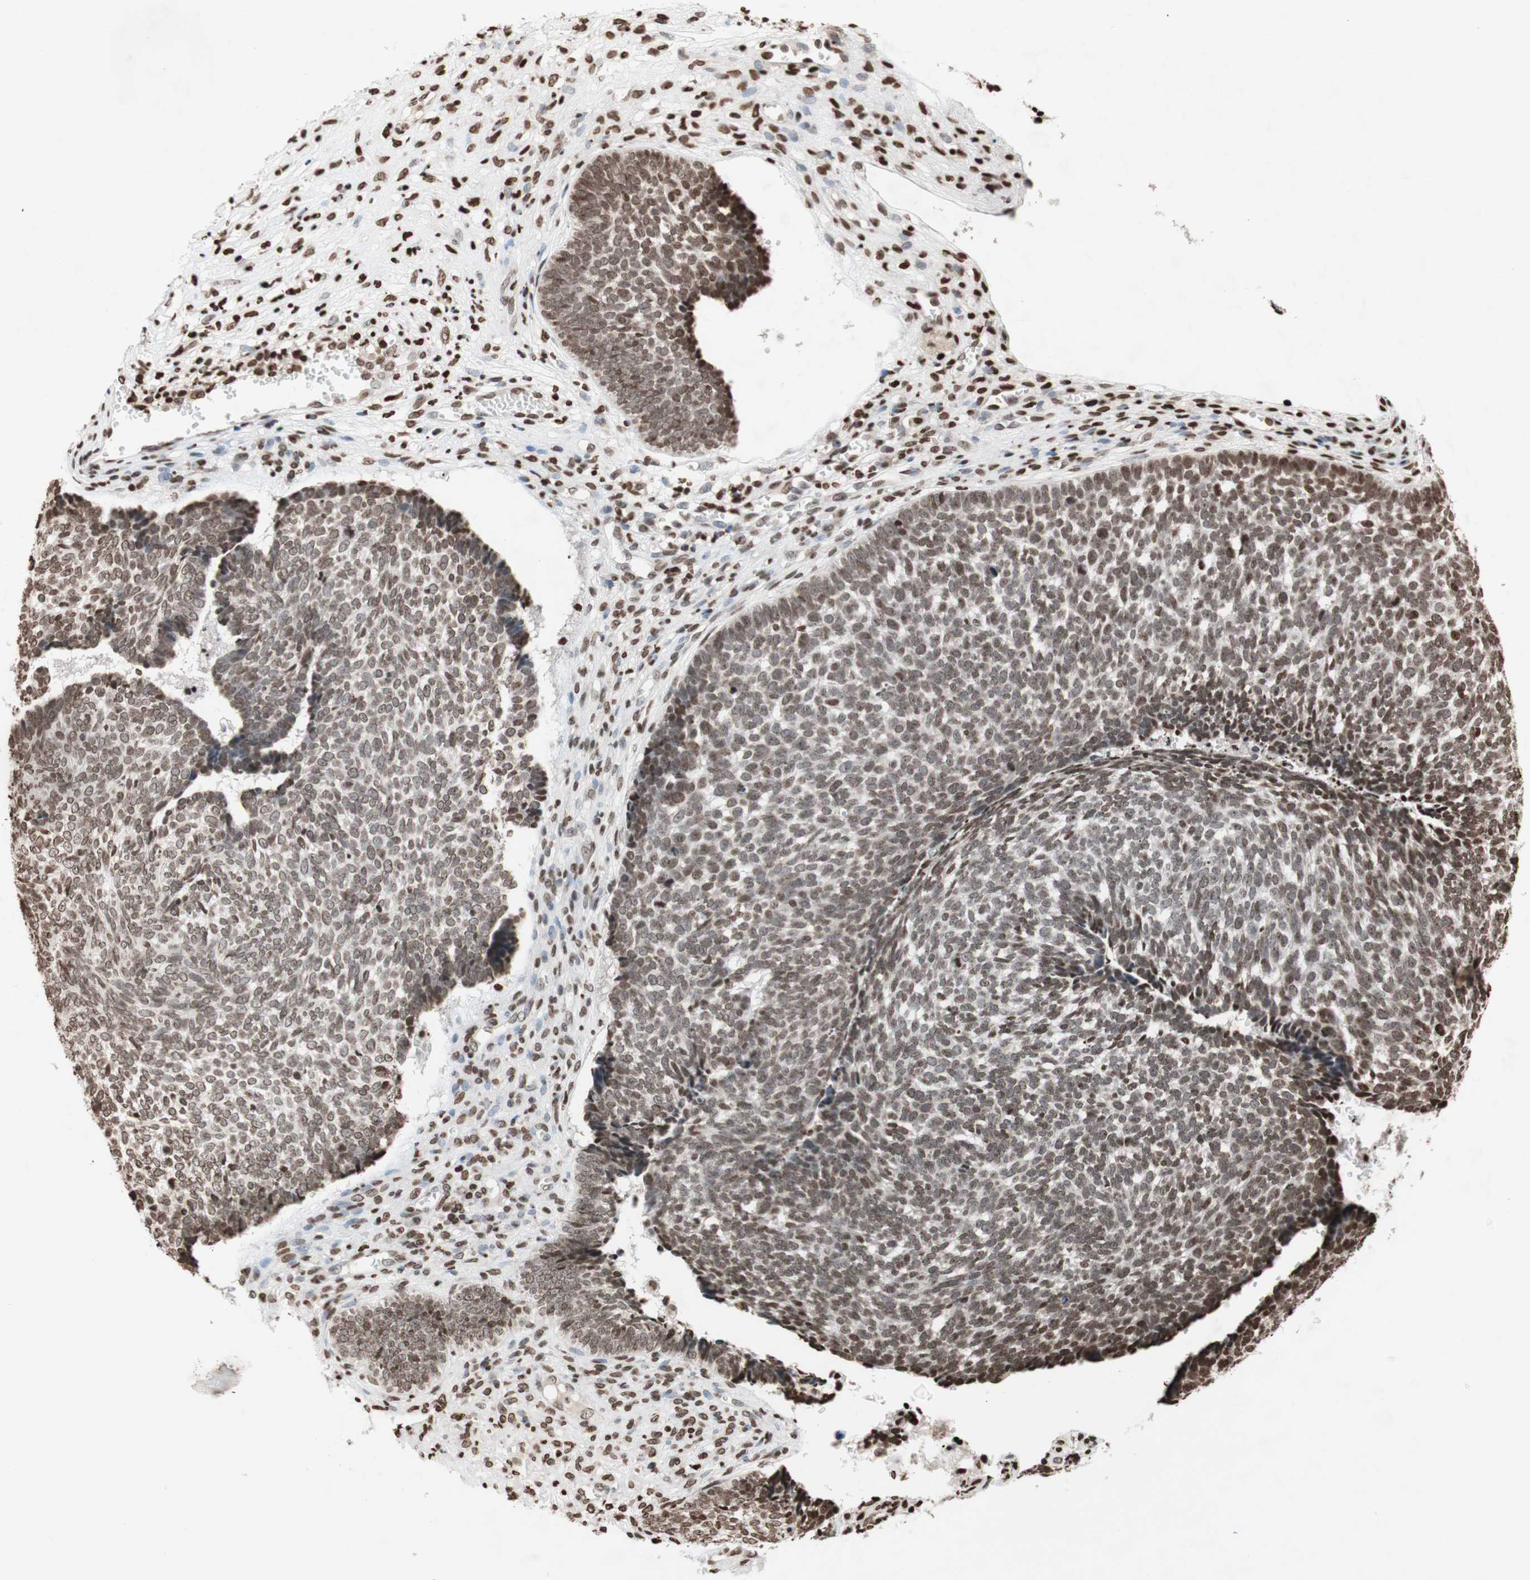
{"staining": {"intensity": "moderate", "quantity": ">75%", "location": "nuclear"}, "tissue": "skin cancer", "cell_type": "Tumor cells", "image_type": "cancer", "snomed": [{"axis": "morphology", "description": "Basal cell carcinoma"}, {"axis": "topography", "description": "Skin"}], "caption": "A brown stain labels moderate nuclear staining of a protein in skin basal cell carcinoma tumor cells. Using DAB (3,3'-diaminobenzidine) (brown) and hematoxylin (blue) stains, captured at high magnification using brightfield microscopy.", "gene": "NCOA3", "patient": {"sex": "male", "age": 84}}